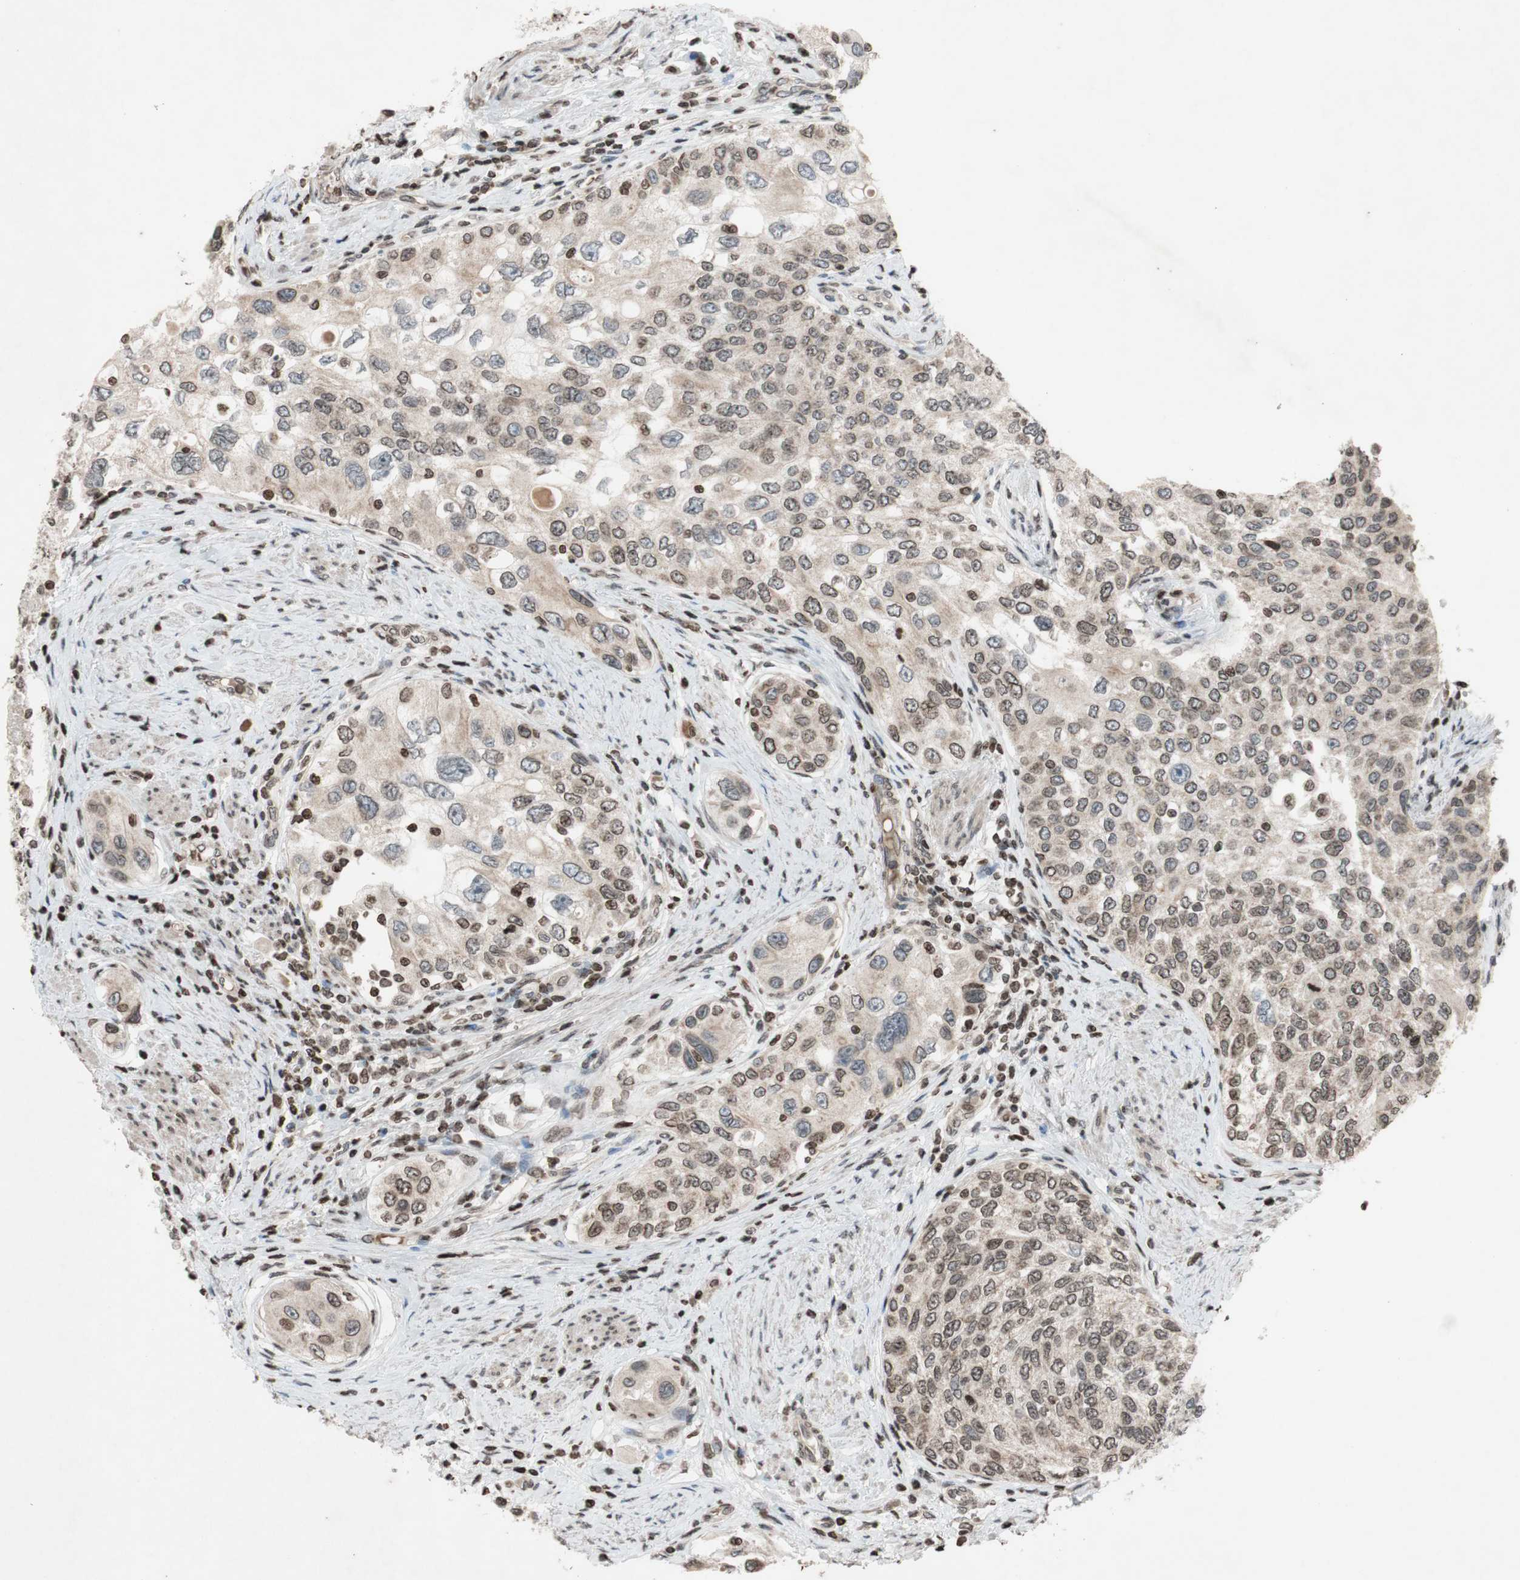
{"staining": {"intensity": "weak", "quantity": "25%-75%", "location": "nuclear"}, "tissue": "urothelial cancer", "cell_type": "Tumor cells", "image_type": "cancer", "snomed": [{"axis": "morphology", "description": "Urothelial carcinoma, High grade"}, {"axis": "topography", "description": "Urinary bladder"}], "caption": "This is a photomicrograph of immunohistochemistry staining of urothelial cancer, which shows weak positivity in the nuclear of tumor cells.", "gene": "MCM6", "patient": {"sex": "female", "age": 56}}